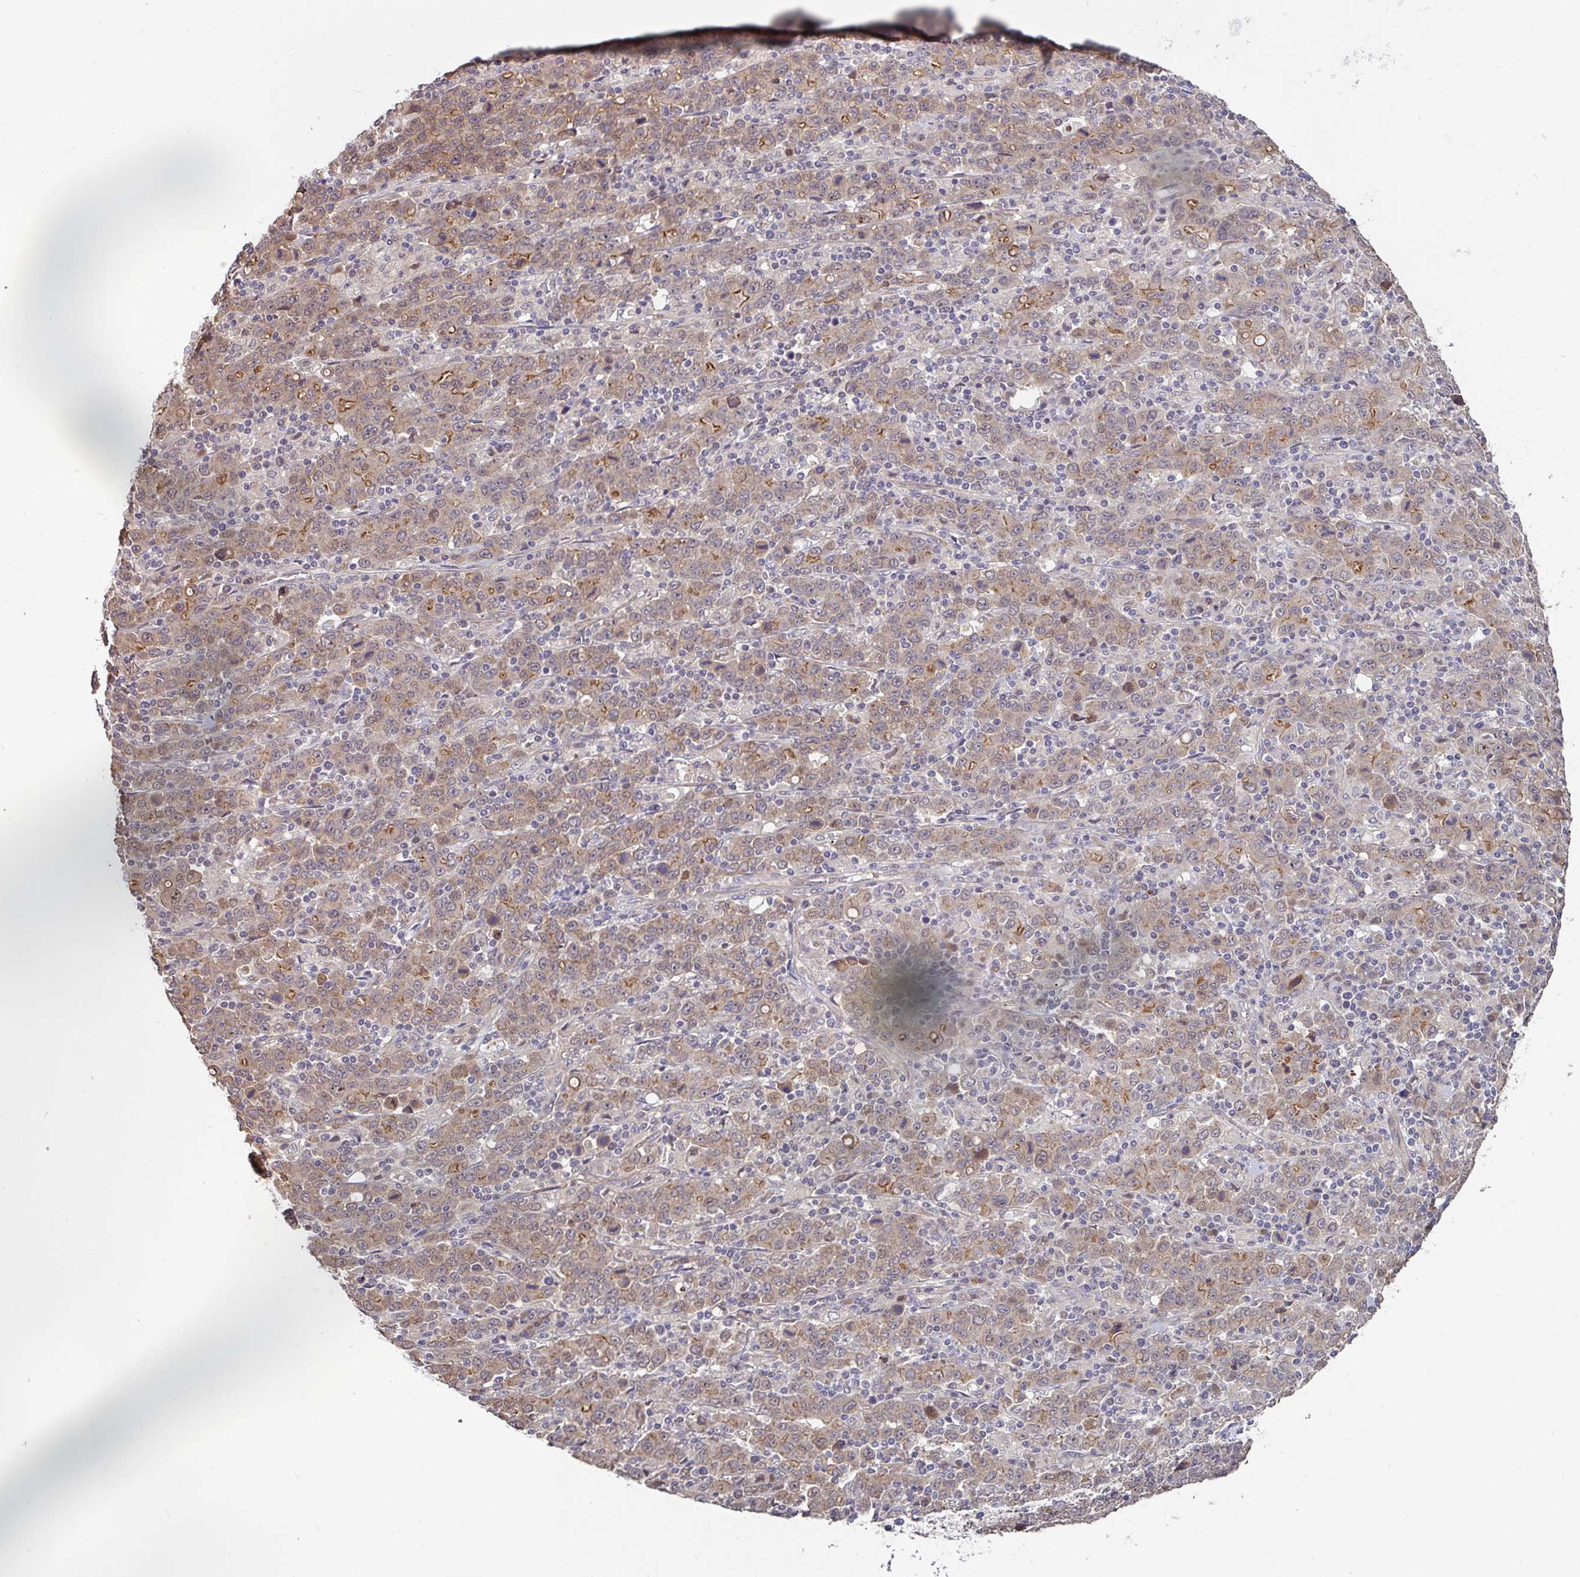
{"staining": {"intensity": "moderate", "quantity": "25%-75%", "location": "cytoplasmic/membranous"}, "tissue": "stomach cancer", "cell_type": "Tumor cells", "image_type": "cancer", "snomed": [{"axis": "morphology", "description": "Adenocarcinoma, NOS"}, {"axis": "topography", "description": "Stomach, upper"}], "caption": "Moderate cytoplasmic/membranous staining is identified in about 25%-75% of tumor cells in stomach cancer.", "gene": "STYXL1", "patient": {"sex": "male", "age": 69}}